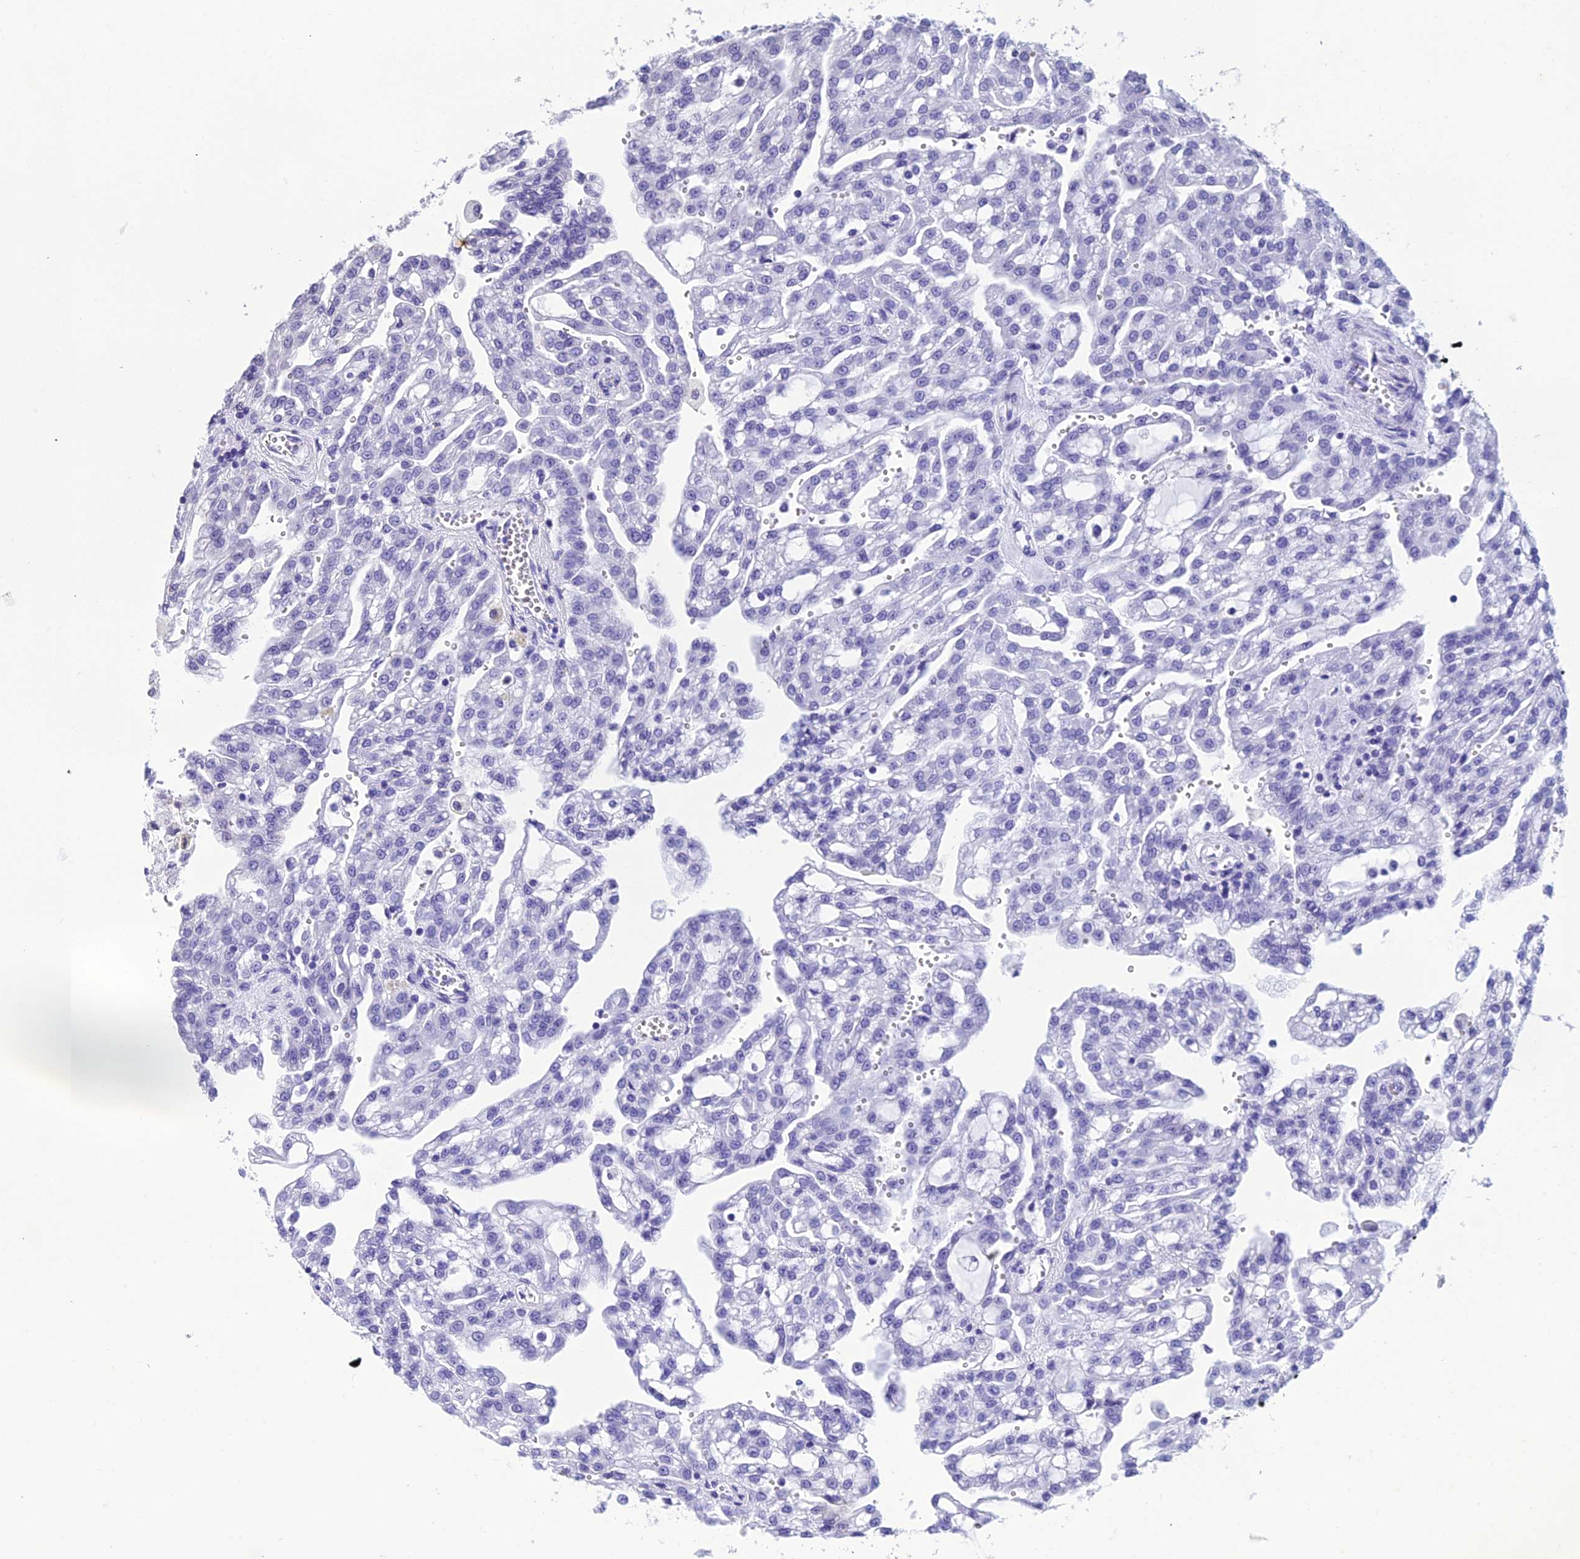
{"staining": {"intensity": "negative", "quantity": "none", "location": "none"}, "tissue": "renal cancer", "cell_type": "Tumor cells", "image_type": "cancer", "snomed": [{"axis": "morphology", "description": "Adenocarcinoma, NOS"}, {"axis": "topography", "description": "Kidney"}], "caption": "Tumor cells show no significant protein positivity in adenocarcinoma (renal). (Brightfield microscopy of DAB immunohistochemistry at high magnification).", "gene": "GRWD1", "patient": {"sex": "male", "age": 63}}